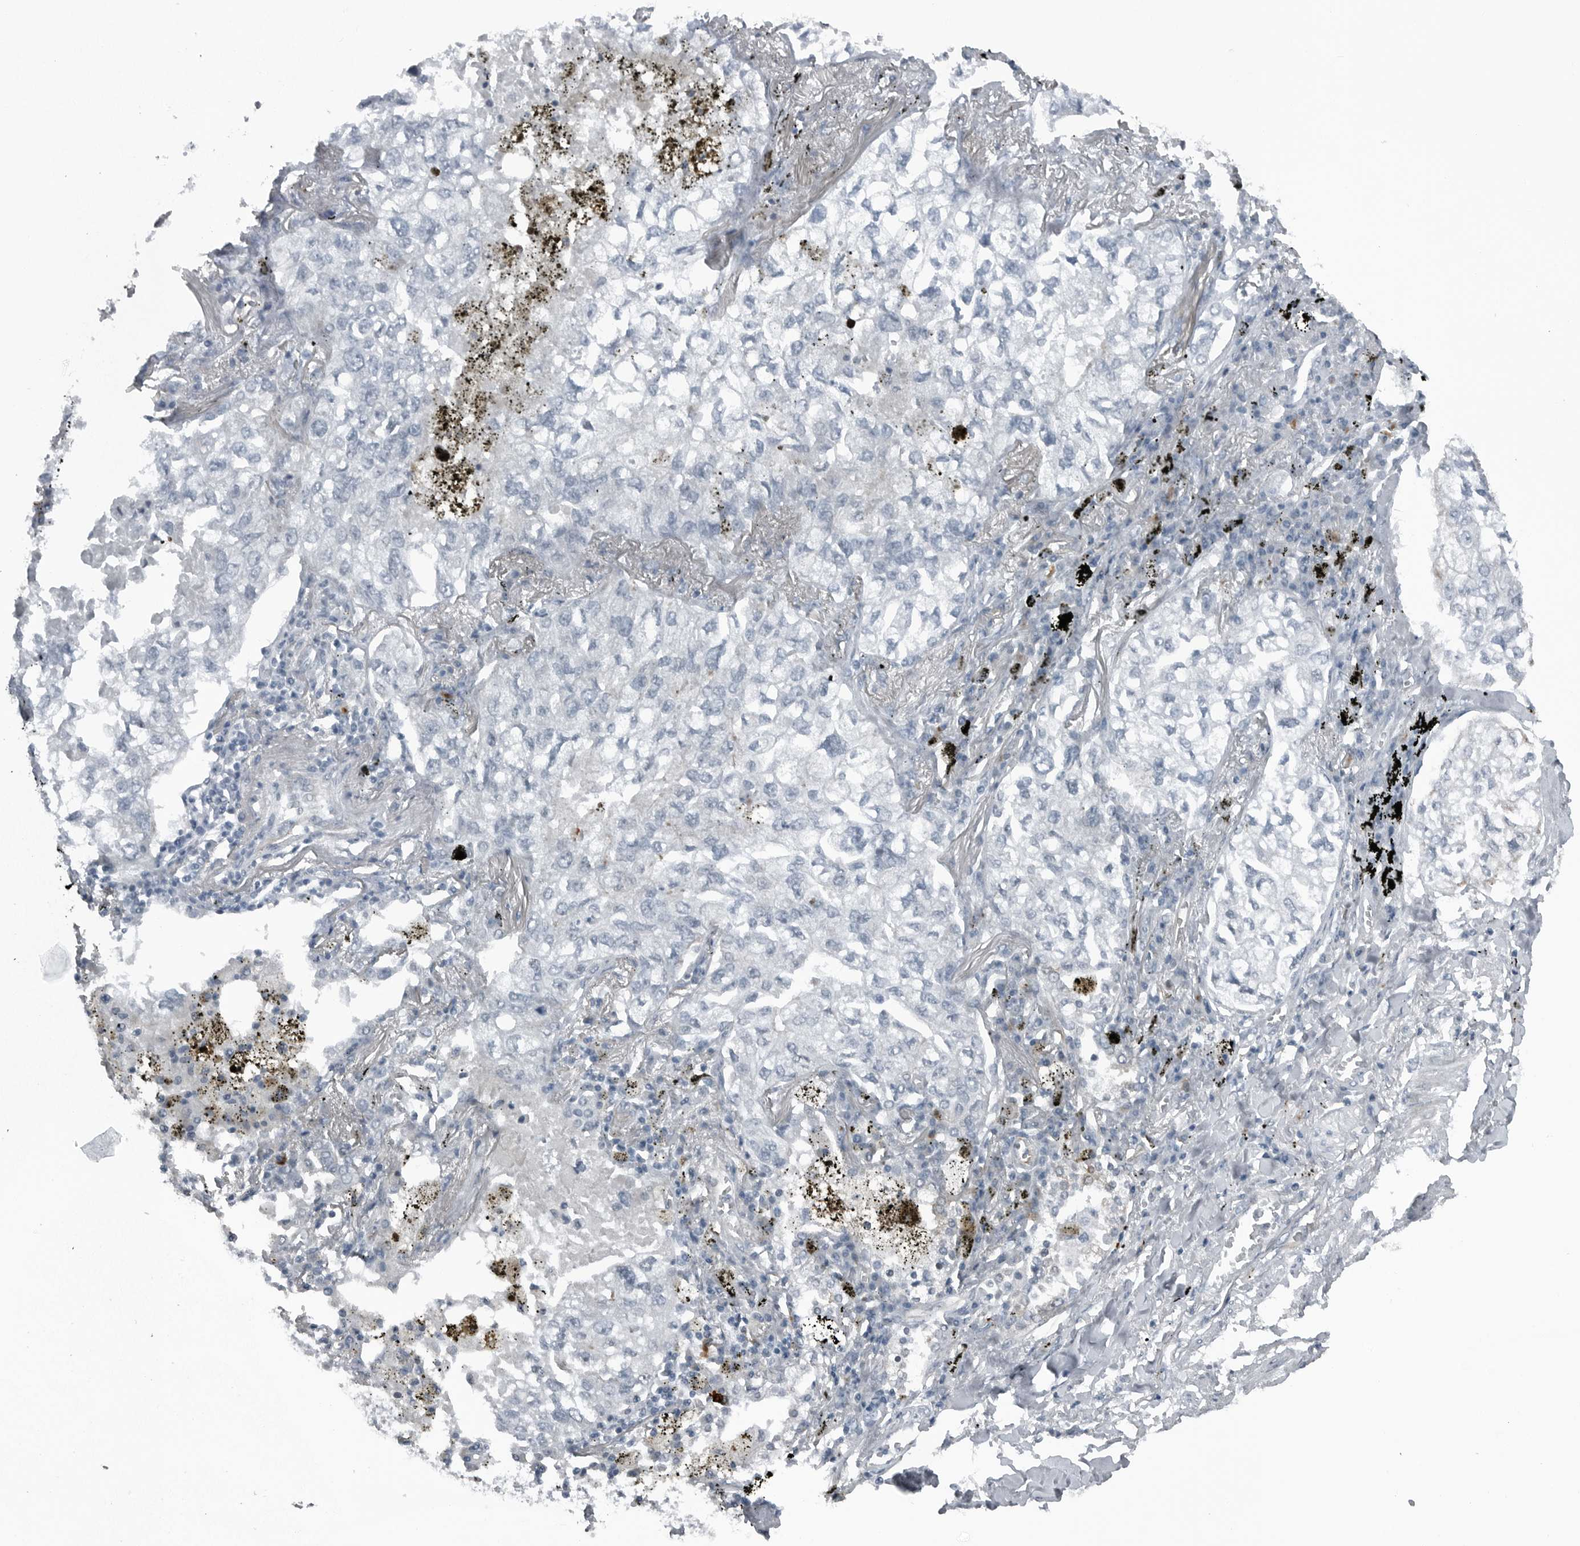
{"staining": {"intensity": "negative", "quantity": "none", "location": "none"}, "tissue": "lung cancer", "cell_type": "Tumor cells", "image_type": "cancer", "snomed": [{"axis": "morphology", "description": "Adenocarcinoma, NOS"}, {"axis": "topography", "description": "Lung"}], "caption": "Tumor cells are negative for protein expression in human lung adenocarcinoma.", "gene": "GAK", "patient": {"sex": "male", "age": 65}}